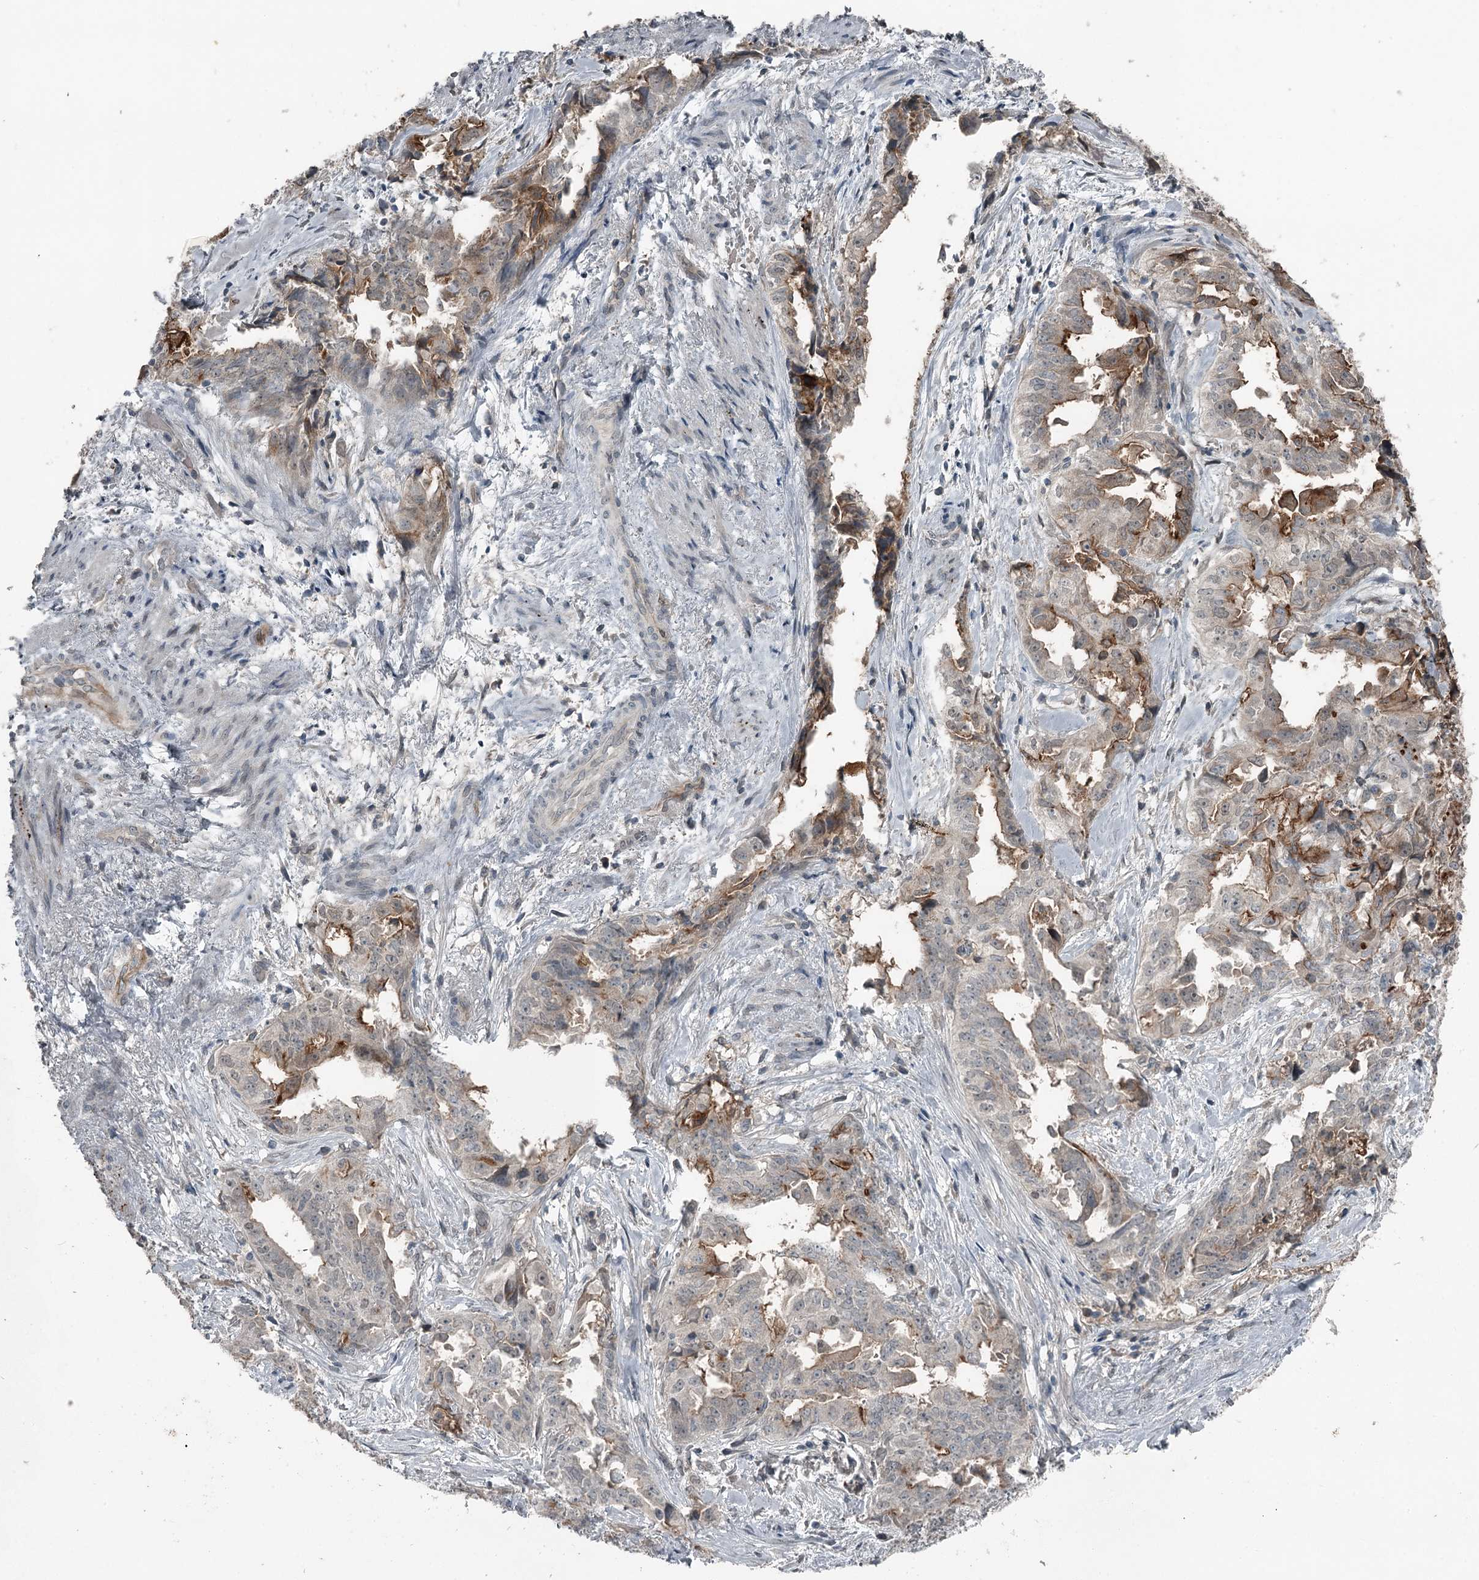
{"staining": {"intensity": "moderate", "quantity": "<25%", "location": "cytoplasmic/membranous"}, "tissue": "endometrial cancer", "cell_type": "Tumor cells", "image_type": "cancer", "snomed": [{"axis": "morphology", "description": "Adenocarcinoma, NOS"}, {"axis": "topography", "description": "Endometrium"}], "caption": "A low amount of moderate cytoplasmic/membranous staining is seen in approximately <25% of tumor cells in endometrial adenocarcinoma tissue.", "gene": "SLC39A8", "patient": {"sex": "female", "age": 65}}